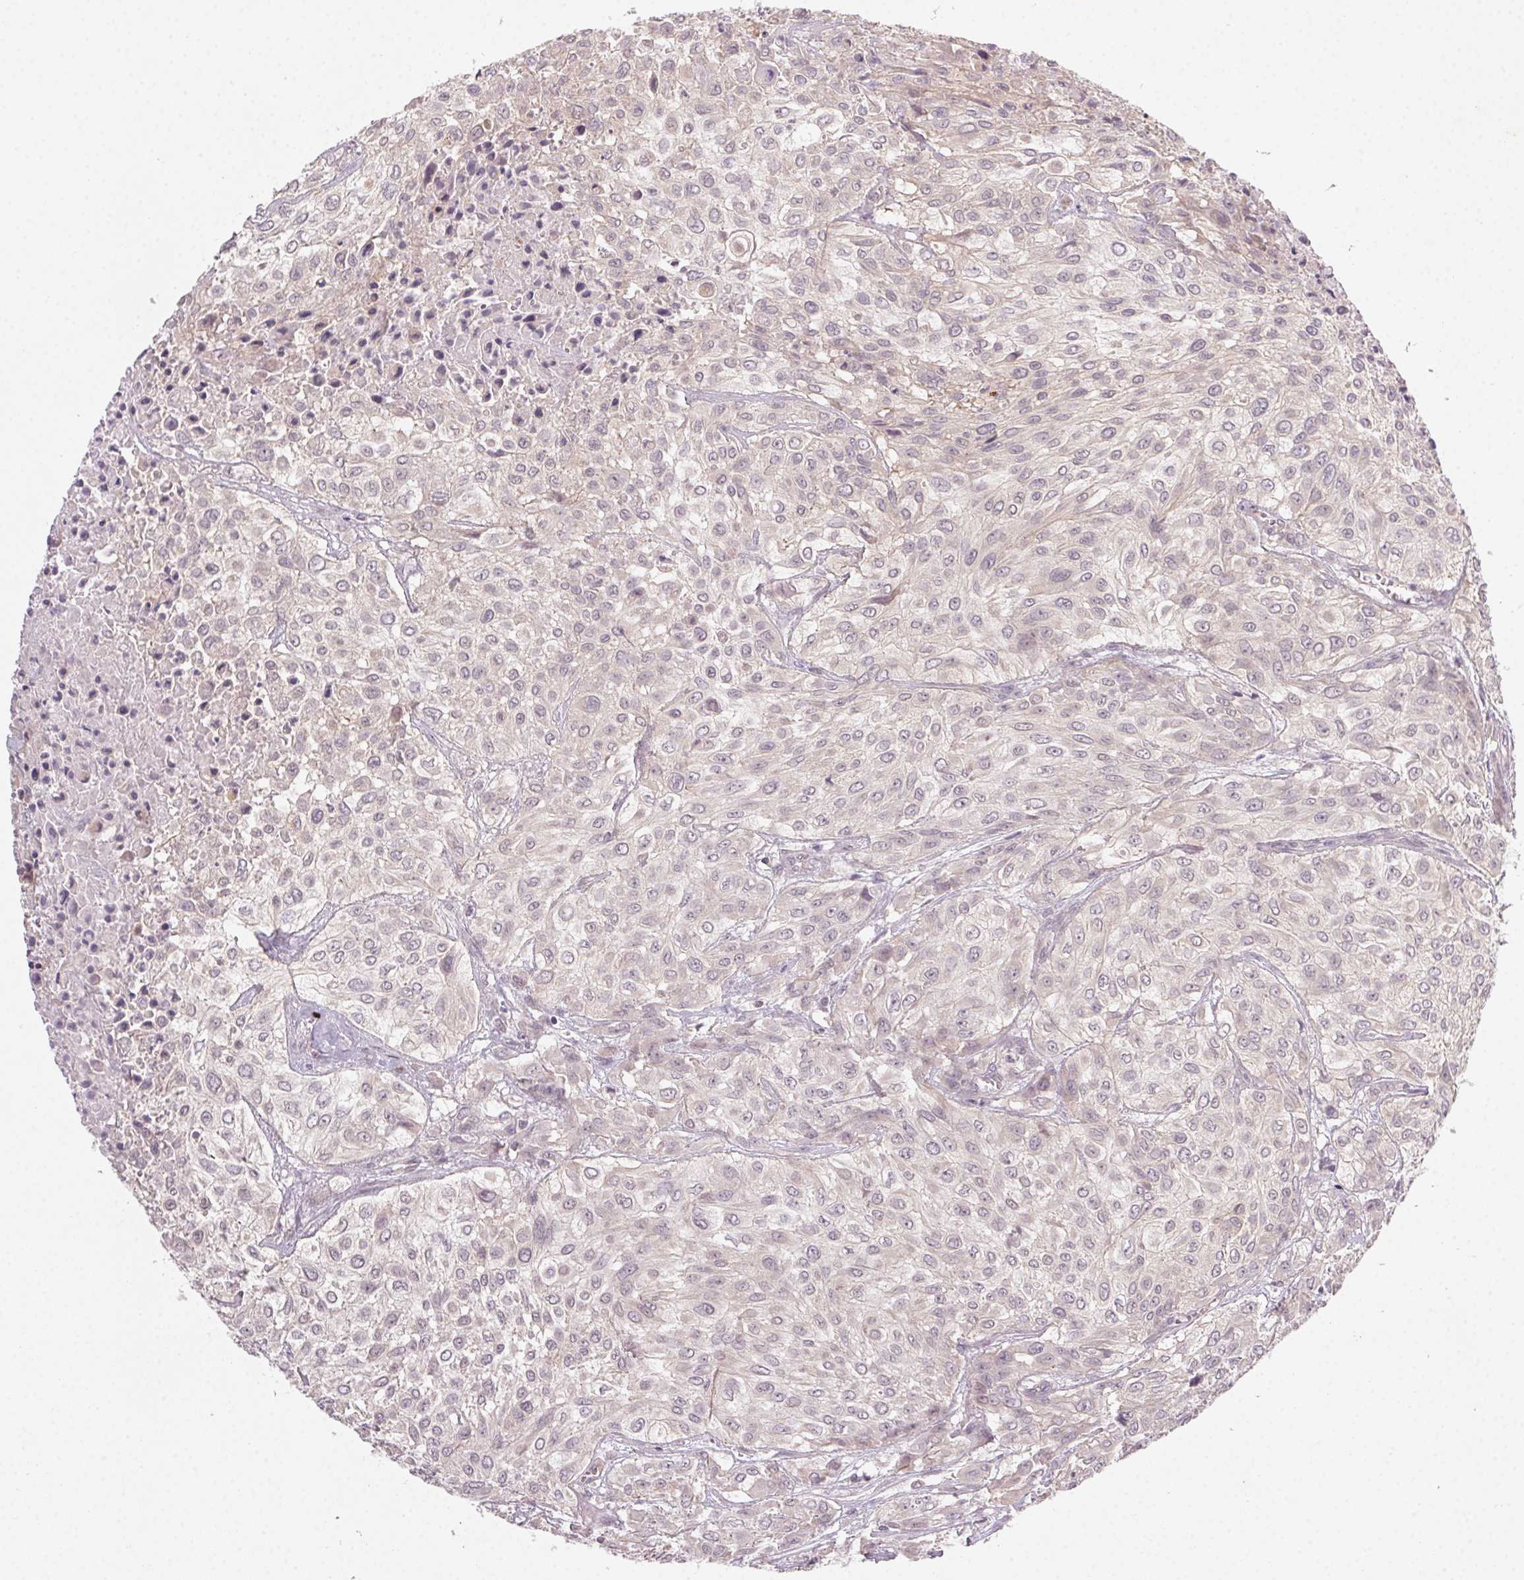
{"staining": {"intensity": "negative", "quantity": "none", "location": "none"}, "tissue": "urothelial cancer", "cell_type": "Tumor cells", "image_type": "cancer", "snomed": [{"axis": "morphology", "description": "Urothelial carcinoma, High grade"}, {"axis": "topography", "description": "Urinary bladder"}], "caption": "This is an immunohistochemistry (IHC) image of human high-grade urothelial carcinoma. There is no expression in tumor cells.", "gene": "NCOA4", "patient": {"sex": "male", "age": 57}}